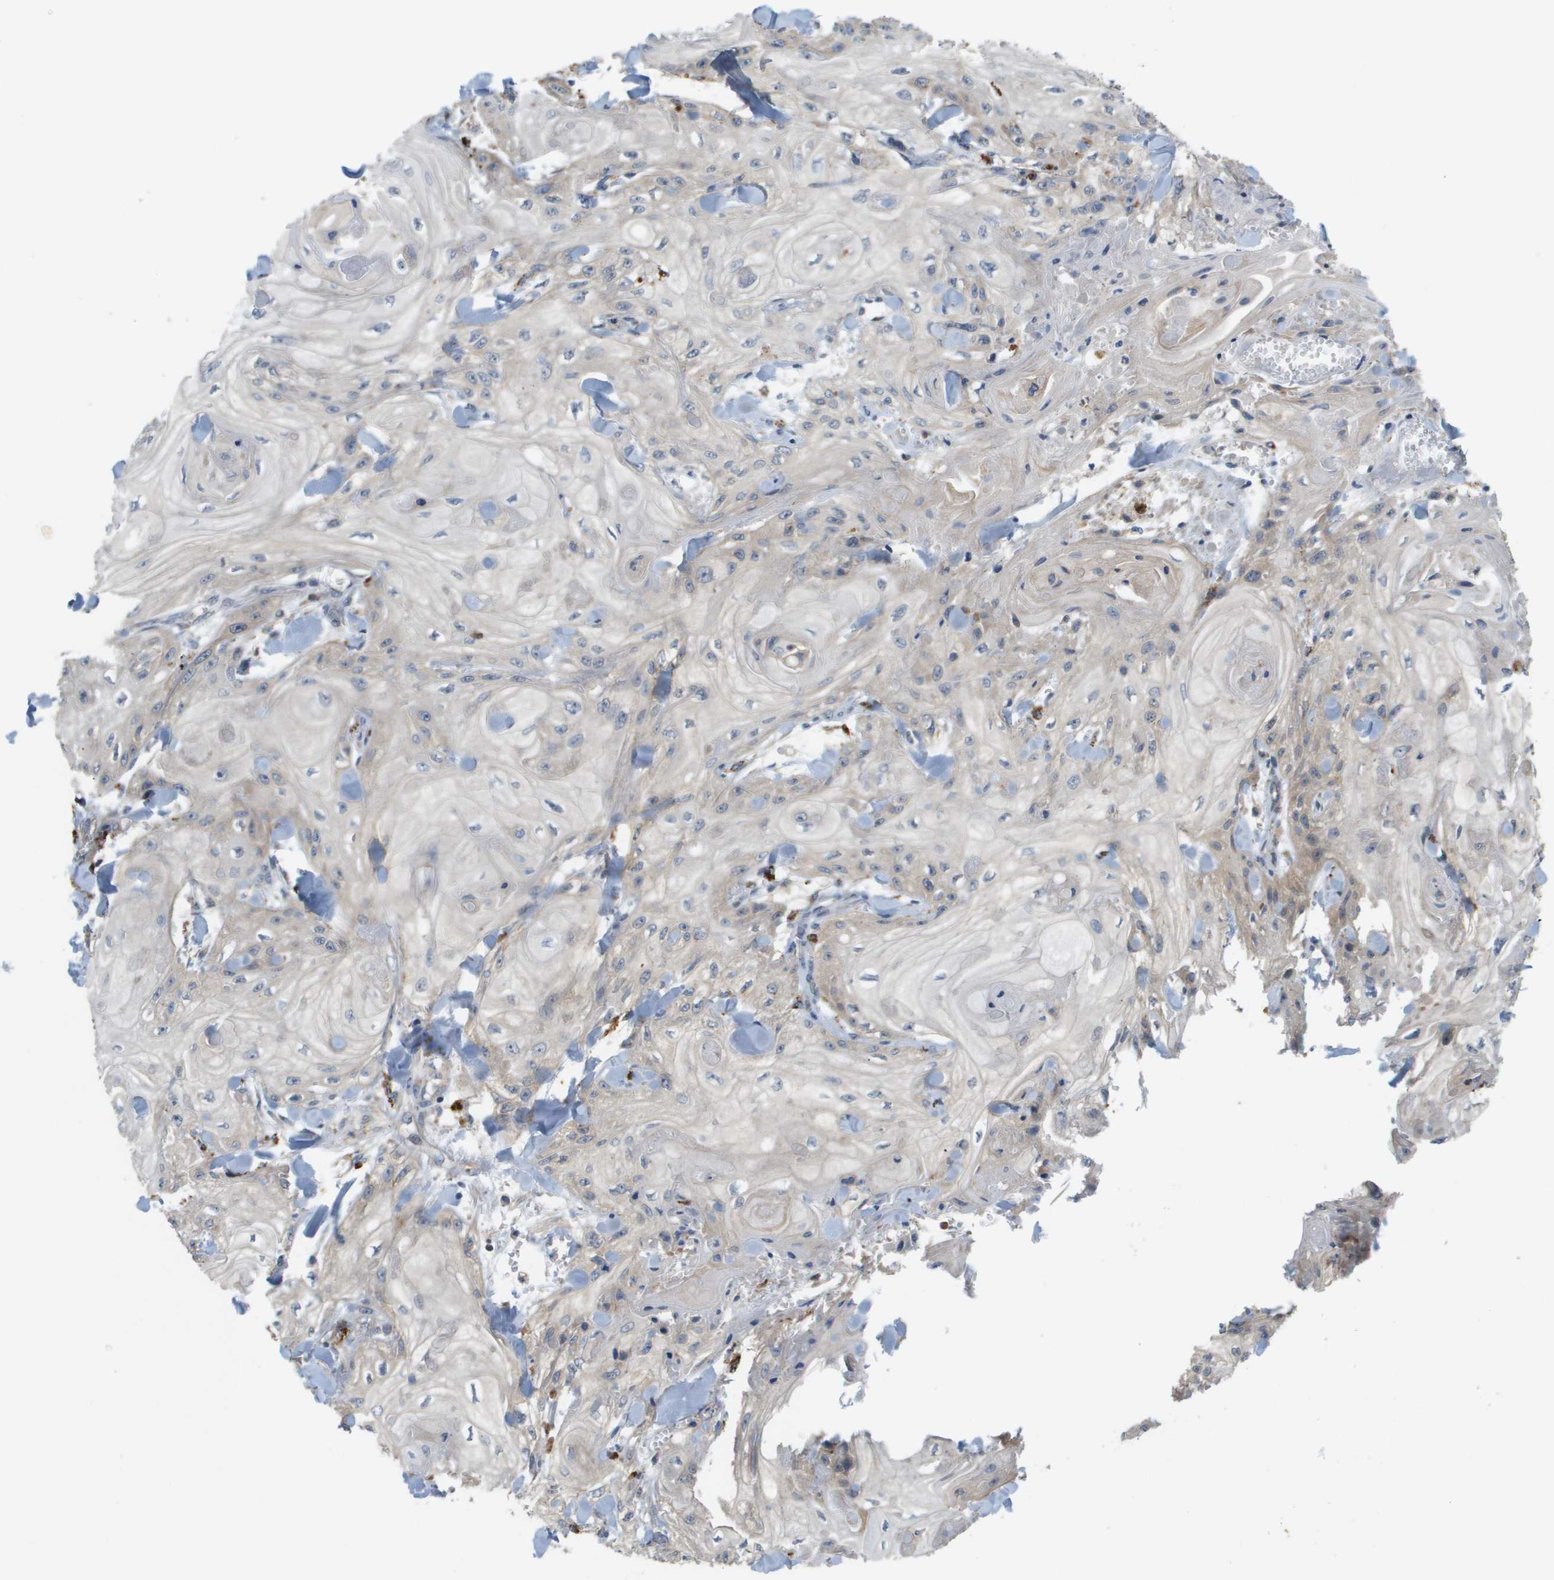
{"staining": {"intensity": "negative", "quantity": "none", "location": "none"}, "tissue": "skin cancer", "cell_type": "Tumor cells", "image_type": "cancer", "snomed": [{"axis": "morphology", "description": "Squamous cell carcinoma, NOS"}, {"axis": "topography", "description": "Skin"}], "caption": "High magnification brightfield microscopy of skin squamous cell carcinoma stained with DAB (brown) and counterstained with hematoxylin (blue): tumor cells show no significant positivity.", "gene": "SLC25A20", "patient": {"sex": "male", "age": 74}}